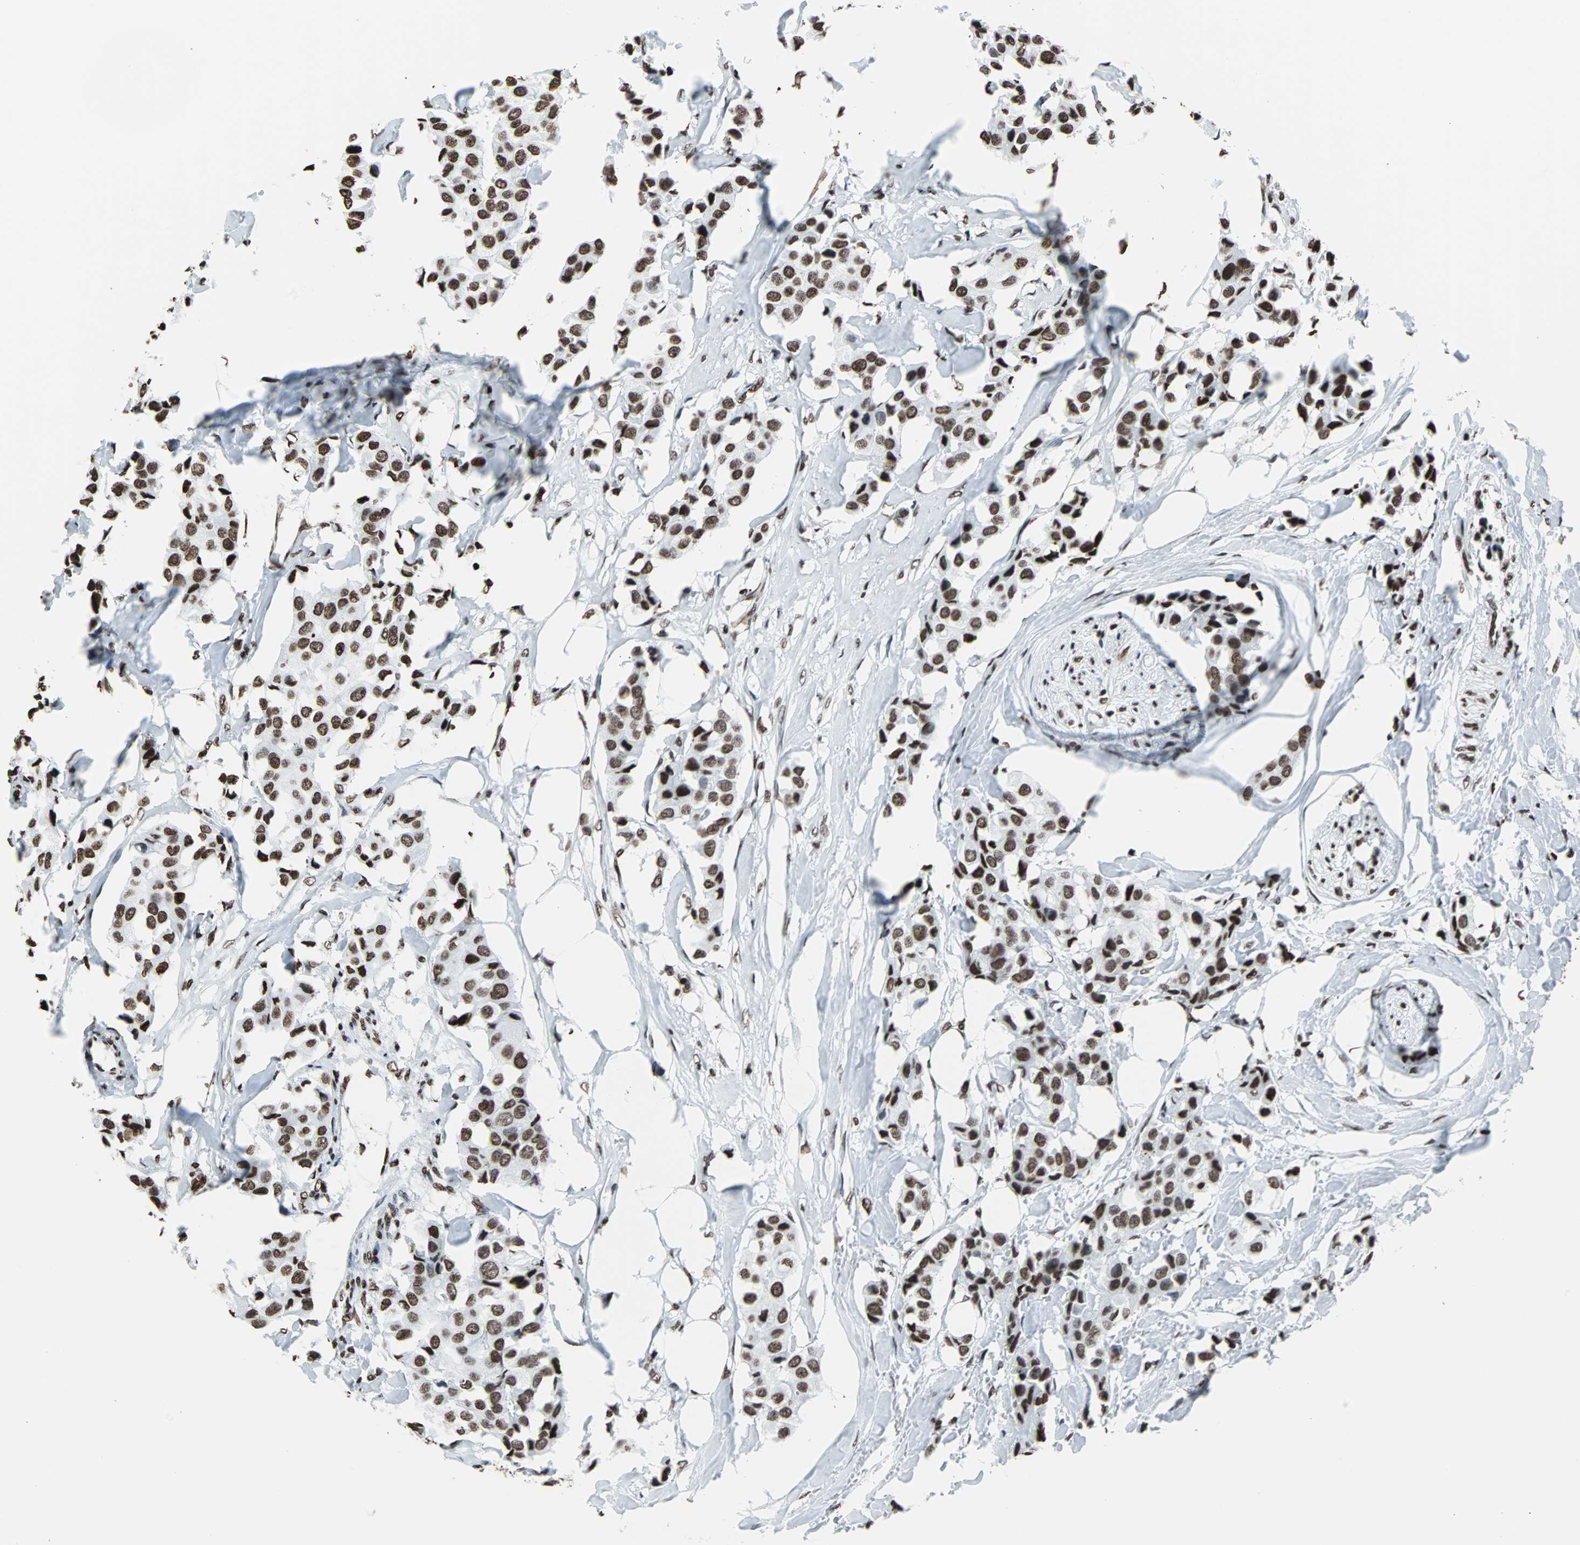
{"staining": {"intensity": "strong", "quantity": ">75%", "location": "nuclear"}, "tissue": "breast cancer", "cell_type": "Tumor cells", "image_type": "cancer", "snomed": [{"axis": "morphology", "description": "Duct carcinoma"}, {"axis": "topography", "description": "Breast"}], "caption": "High-magnification brightfield microscopy of infiltrating ductal carcinoma (breast) stained with DAB (brown) and counterstained with hematoxylin (blue). tumor cells exhibit strong nuclear positivity is seen in about>75% of cells.", "gene": "H2BC18", "patient": {"sex": "female", "age": 80}}